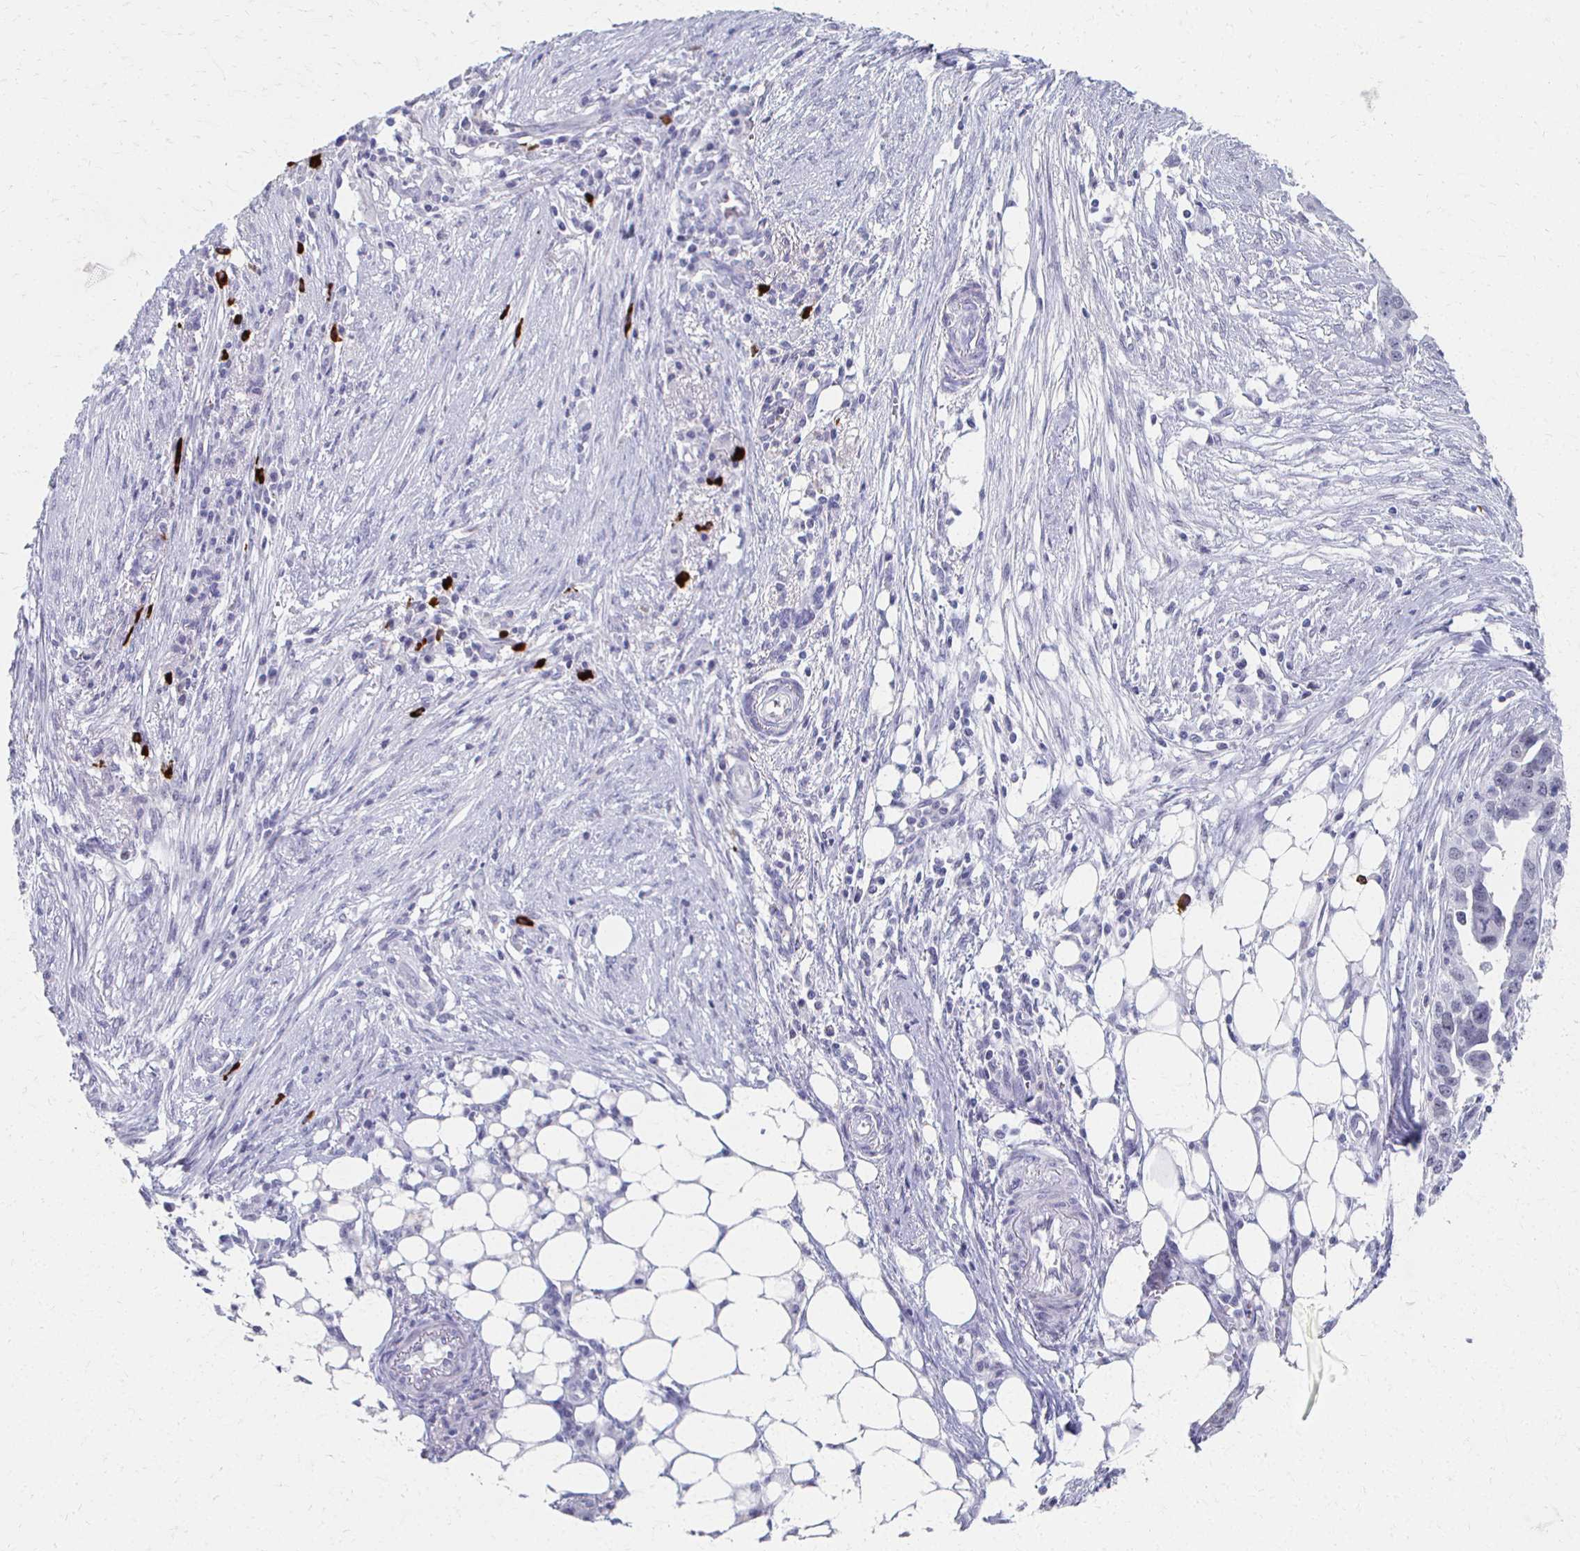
{"staining": {"intensity": "negative", "quantity": "none", "location": "none"}, "tissue": "ovarian cancer", "cell_type": "Tumor cells", "image_type": "cancer", "snomed": [{"axis": "morphology", "description": "Carcinoma, endometroid"}, {"axis": "morphology", "description": "Cystadenocarcinoma, serous, NOS"}, {"axis": "topography", "description": "Ovary"}], "caption": "This photomicrograph is of ovarian endometroid carcinoma stained with IHC to label a protein in brown with the nuclei are counter-stained blue. There is no positivity in tumor cells.", "gene": "CXCR2", "patient": {"sex": "female", "age": 45}}